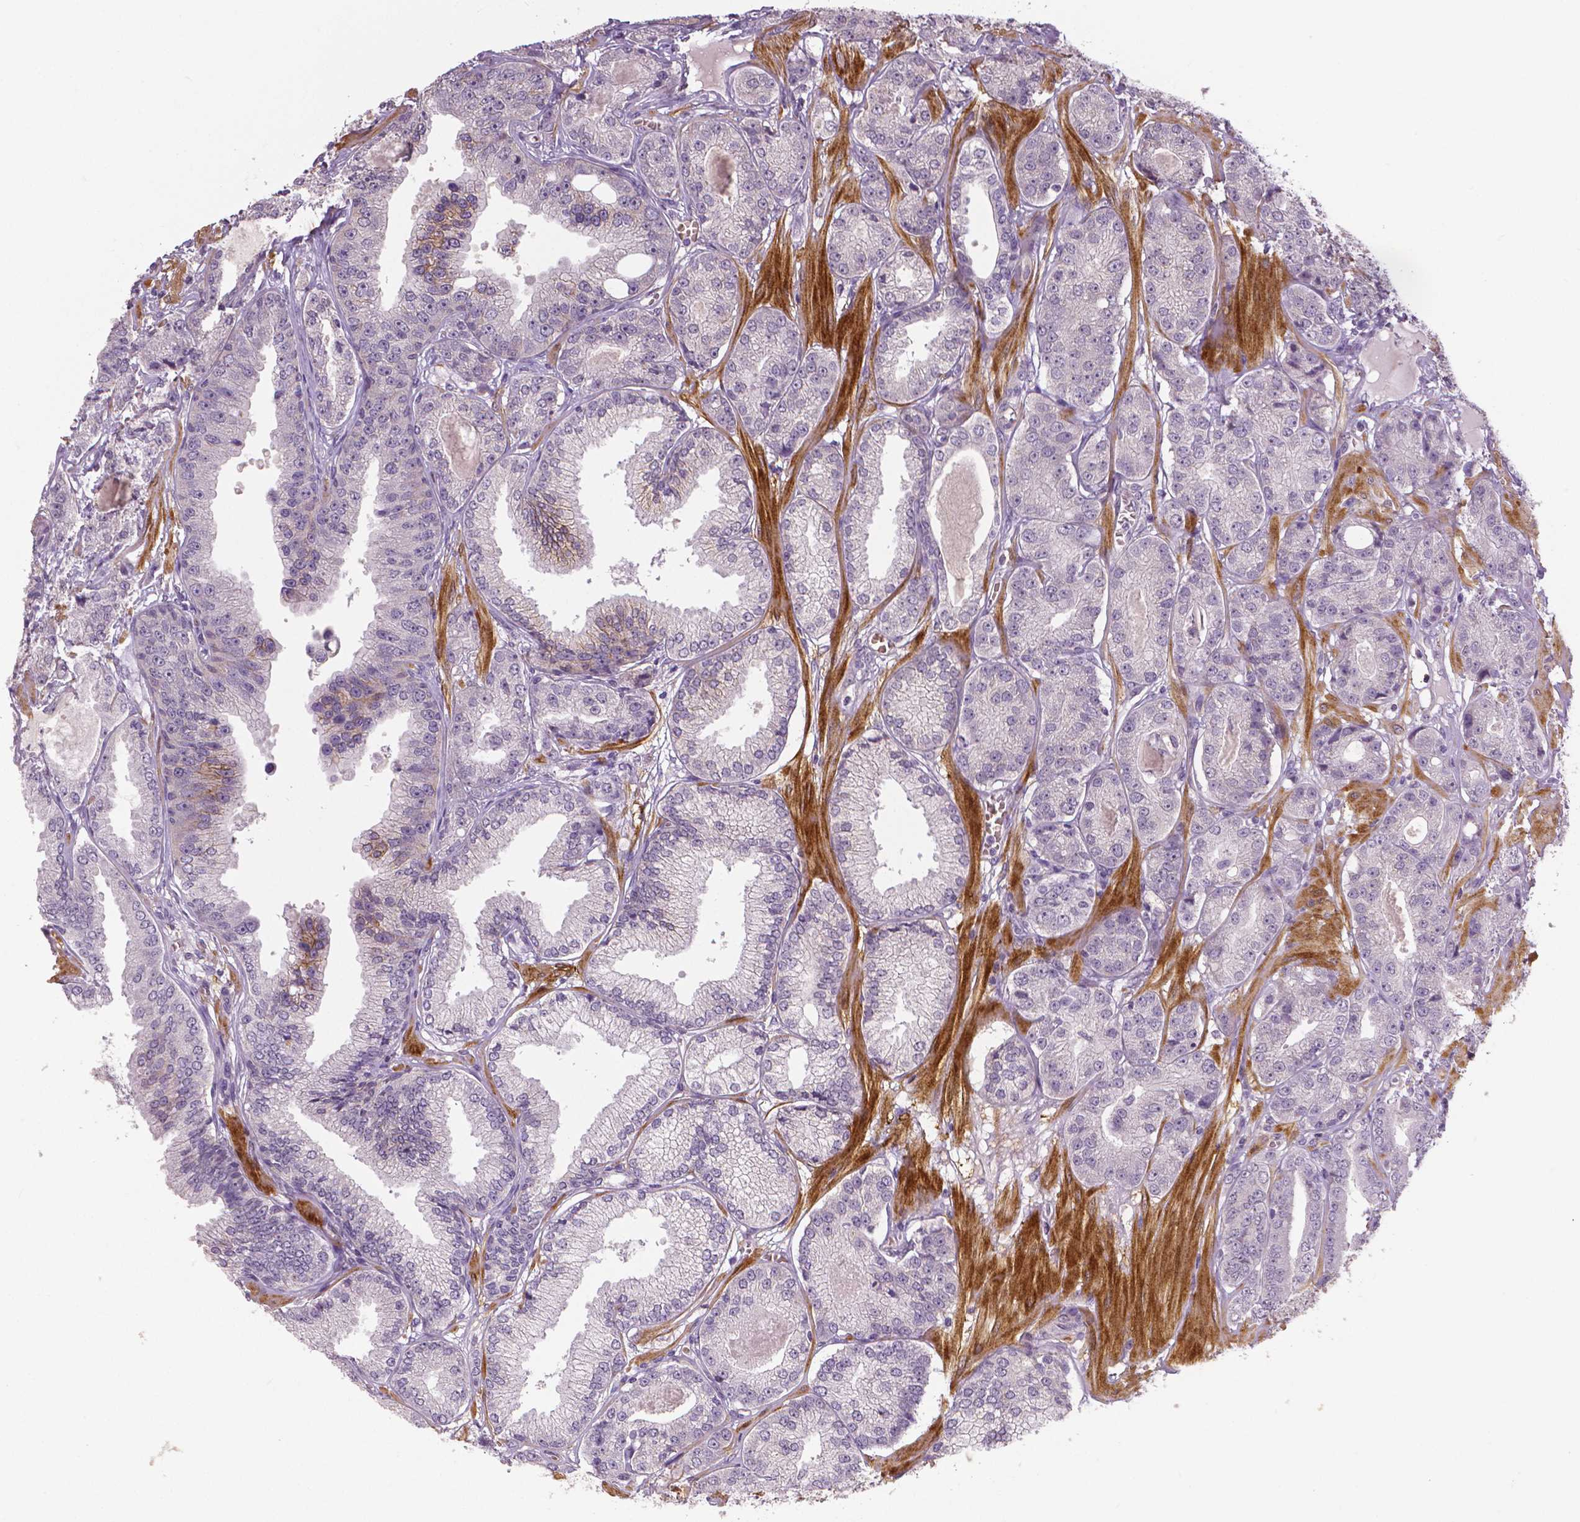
{"staining": {"intensity": "negative", "quantity": "none", "location": "none"}, "tissue": "prostate cancer", "cell_type": "Tumor cells", "image_type": "cancer", "snomed": [{"axis": "morphology", "description": "Adenocarcinoma, NOS"}, {"axis": "topography", "description": "Prostate"}], "caption": "This is a photomicrograph of immunohistochemistry (IHC) staining of prostate cancer, which shows no positivity in tumor cells.", "gene": "FLT1", "patient": {"sex": "male", "age": 64}}